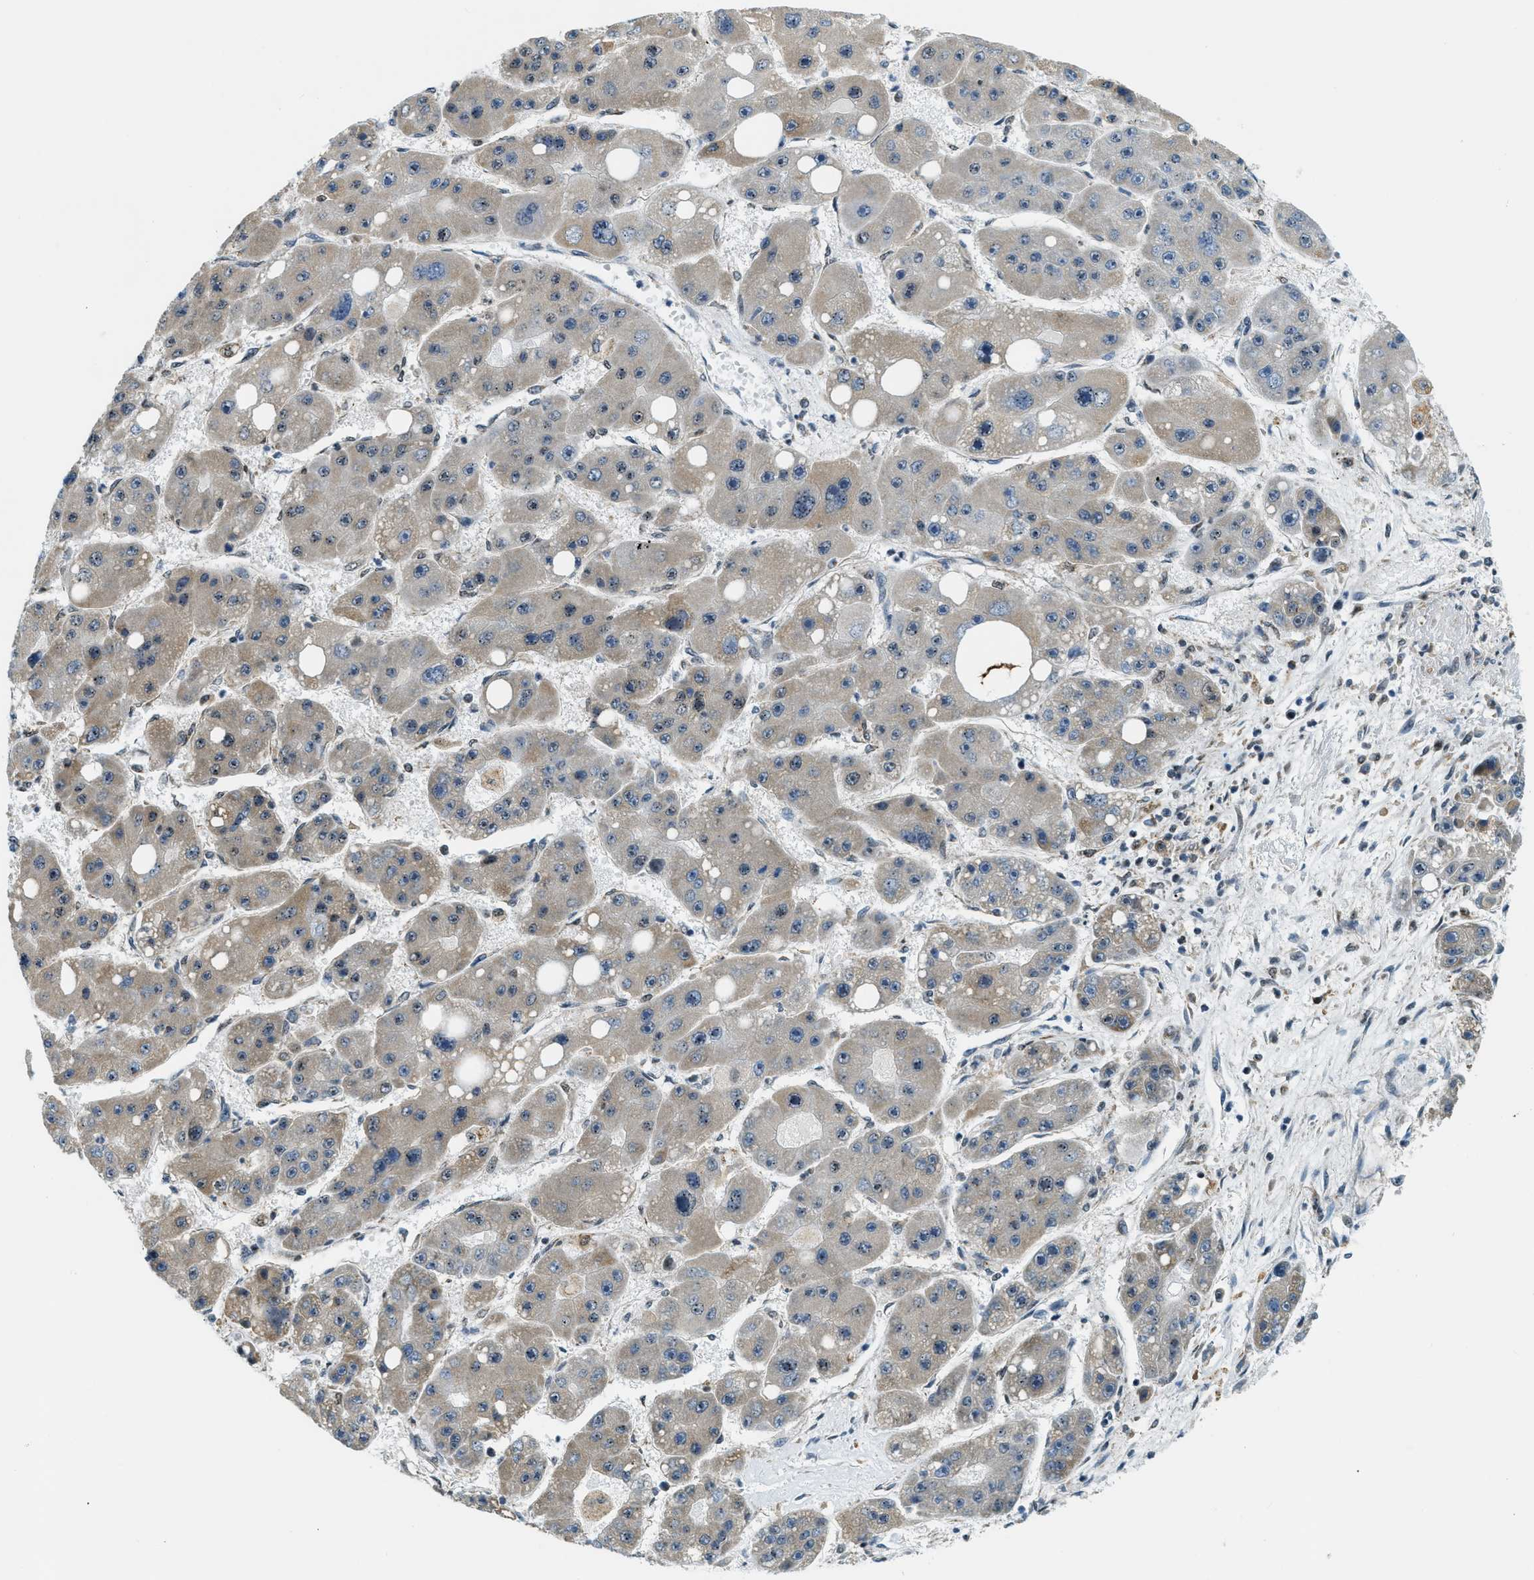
{"staining": {"intensity": "weak", "quantity": "25%-75%", "location": "cytoplasmic/membranous"}, "tissue": "liver cancer", "cell_type": "Tumor cells", "image_type": "cancer", "snomed": [{"axis": "morphology", "description": "Carcinoma, Hepatocellular, NOS"}, {"axis": "topography", "description": "Liver"}], "caption": "A brown stain labels weak cytoplasmic/membranous positivity of a protein in liver cancer (hepatocellular carcinoma) tumor cells.", "gene": "SP100", "patient": {"sex": "female", "age": 61}}